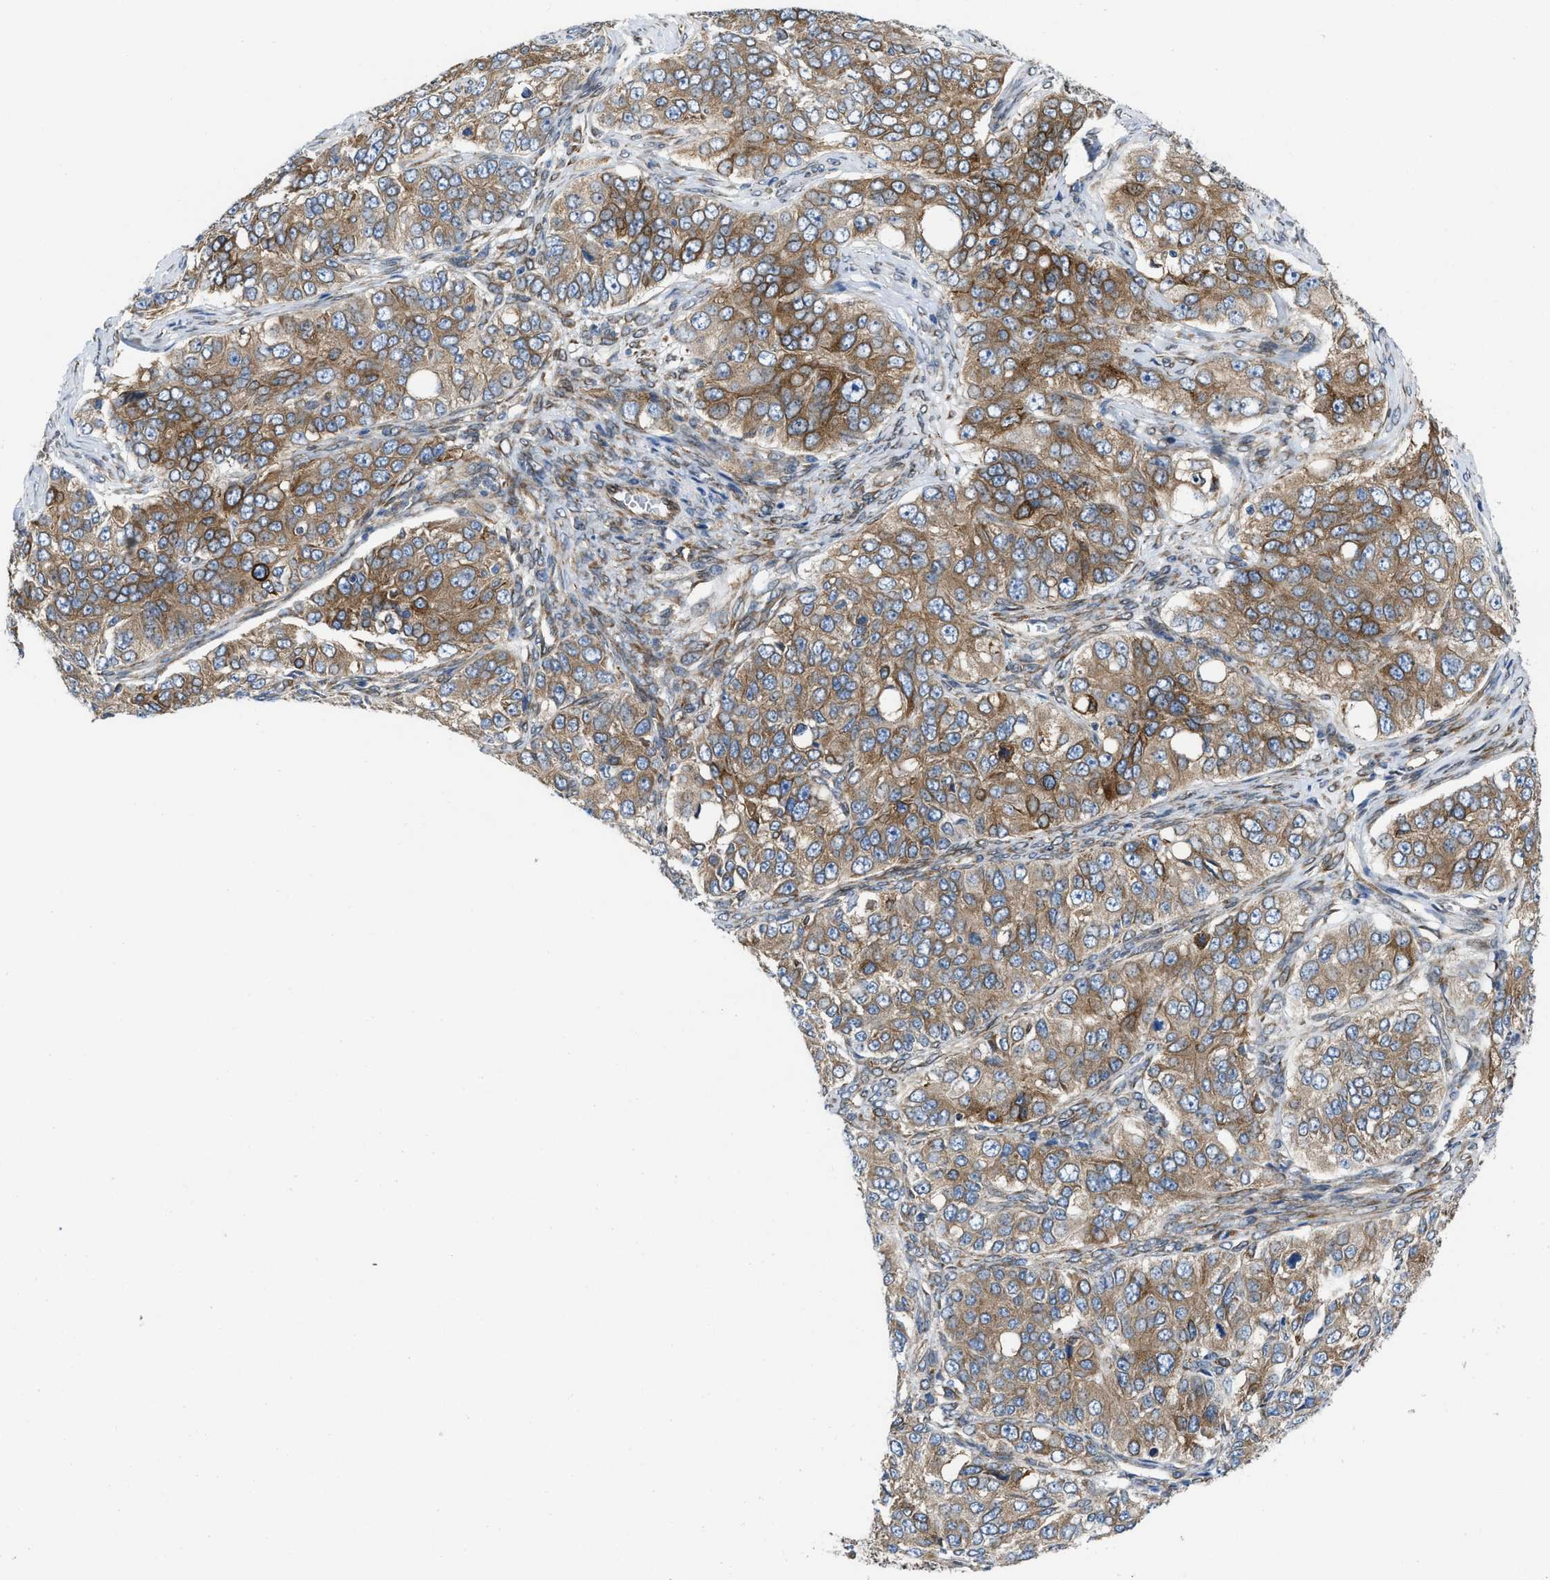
{"staining": {"intensity": "moderate", "quantity": ">75%", "location": "cytoplasmic/membranous"}, "tissue": "ovarian cancer", "cell_type": "Tumor cells", "image_type": "cancer", "snomed": [{"axis": "morphology", "description": "Carcinoma, endometroid"}, {"axis": "topography", "description": "Ovary"}], "caption": "Tumor cells show medium levels of moderate cytoplasmic/membranous staining in approximately >75% of cells in endometroid carcinoma (ovarian). The protein is stained brown, and the nuclei are stained in blue (DAB (3,3'-diaminobenzidine) IHC with brightfield microscopy, high magnification).", "gene": "ERLIN2", "patient": {"sex": "female", "age": 51}}